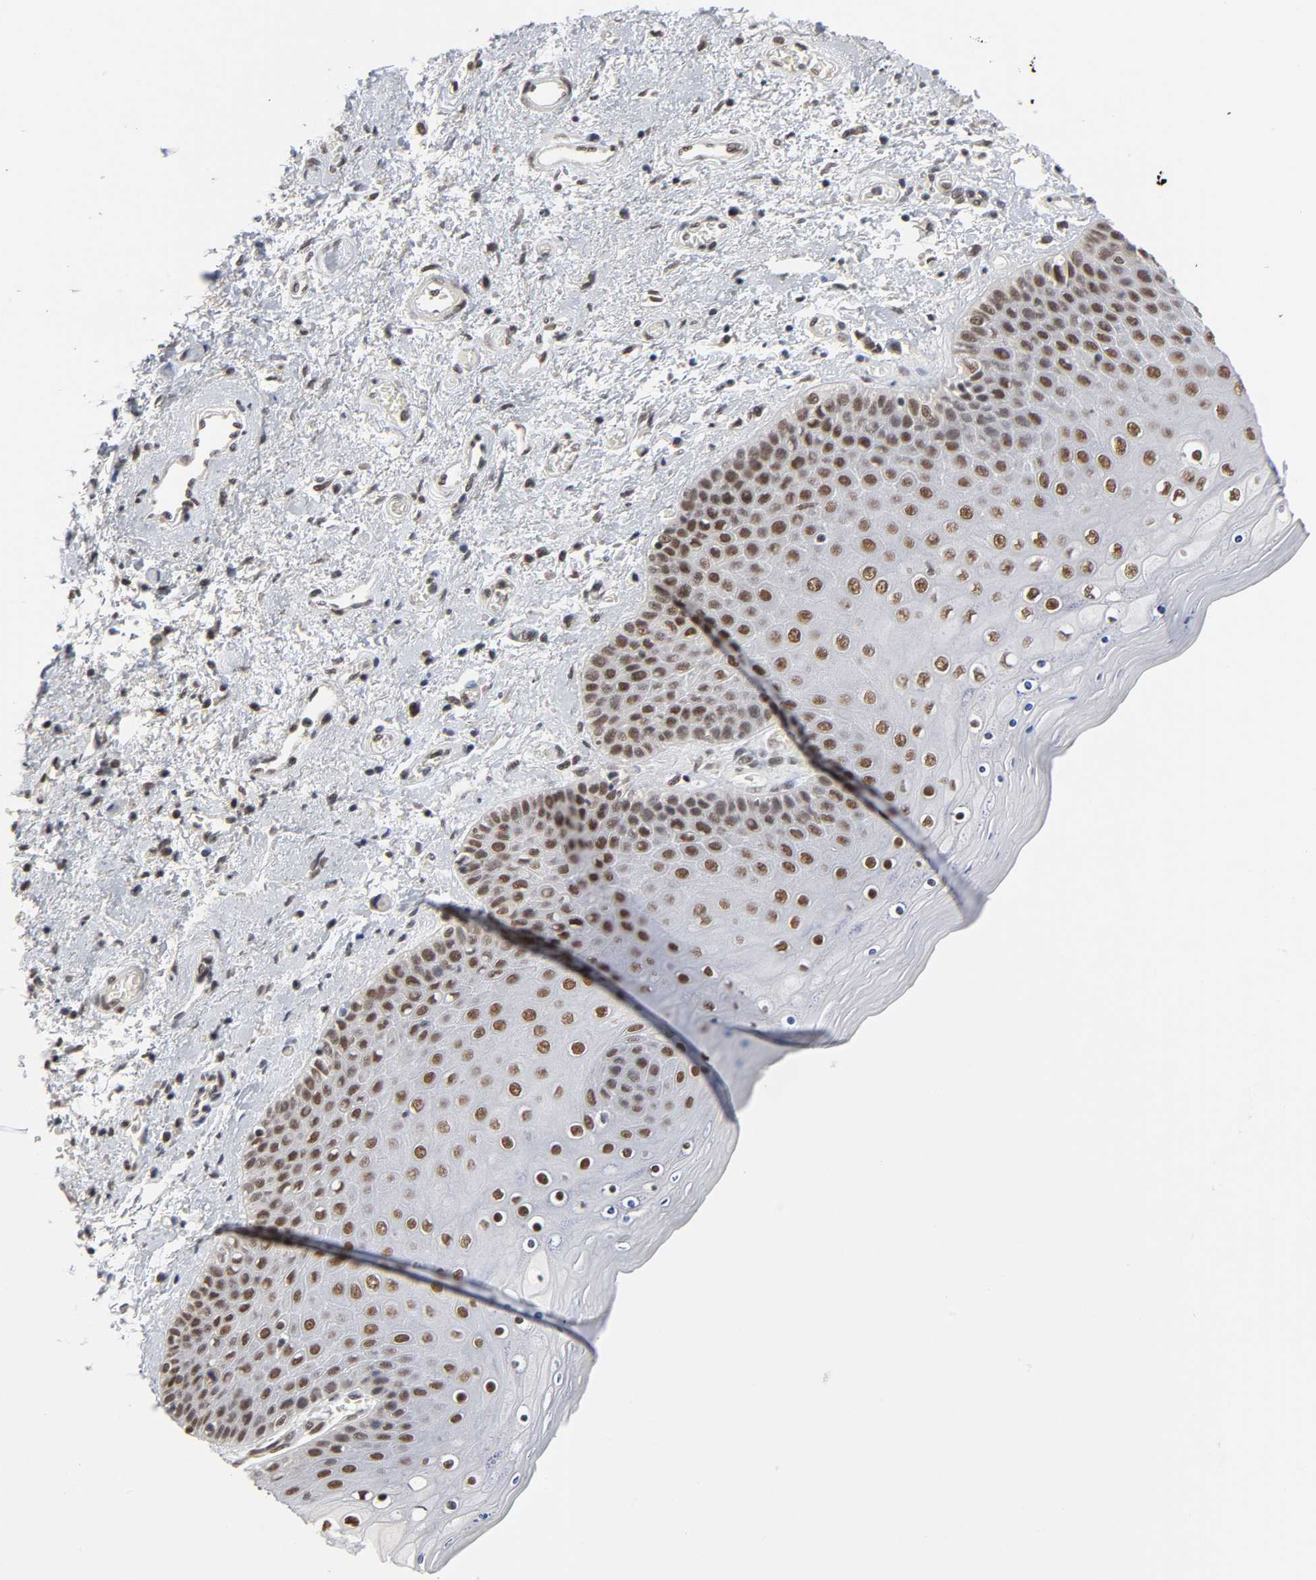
{"staining": {"intensity": "strong", "quantity": ">75%", "location": "cytoplasmic/membranous,nuclear"}, "tissue": "skin", "cell_type": "Epidermal cells", "image_type": "normal", "snomed": [{"axis": "morphology", "description": "Normal tissue, NOS"}, {"axis": "topography", "description": "Anal"}], "caption": "Immunohistochemistry micrograph of benign skin: human skin stained using IHC shows high levels of strong protein expression localized specifically in the cytoplasmic/membranous,nuclear of epidermal cells, appearing as a cytoplasmic/membranous,nuclear brown color.", "gene": "TRIM33", "patient": {"sex": "female", "age": 46}}